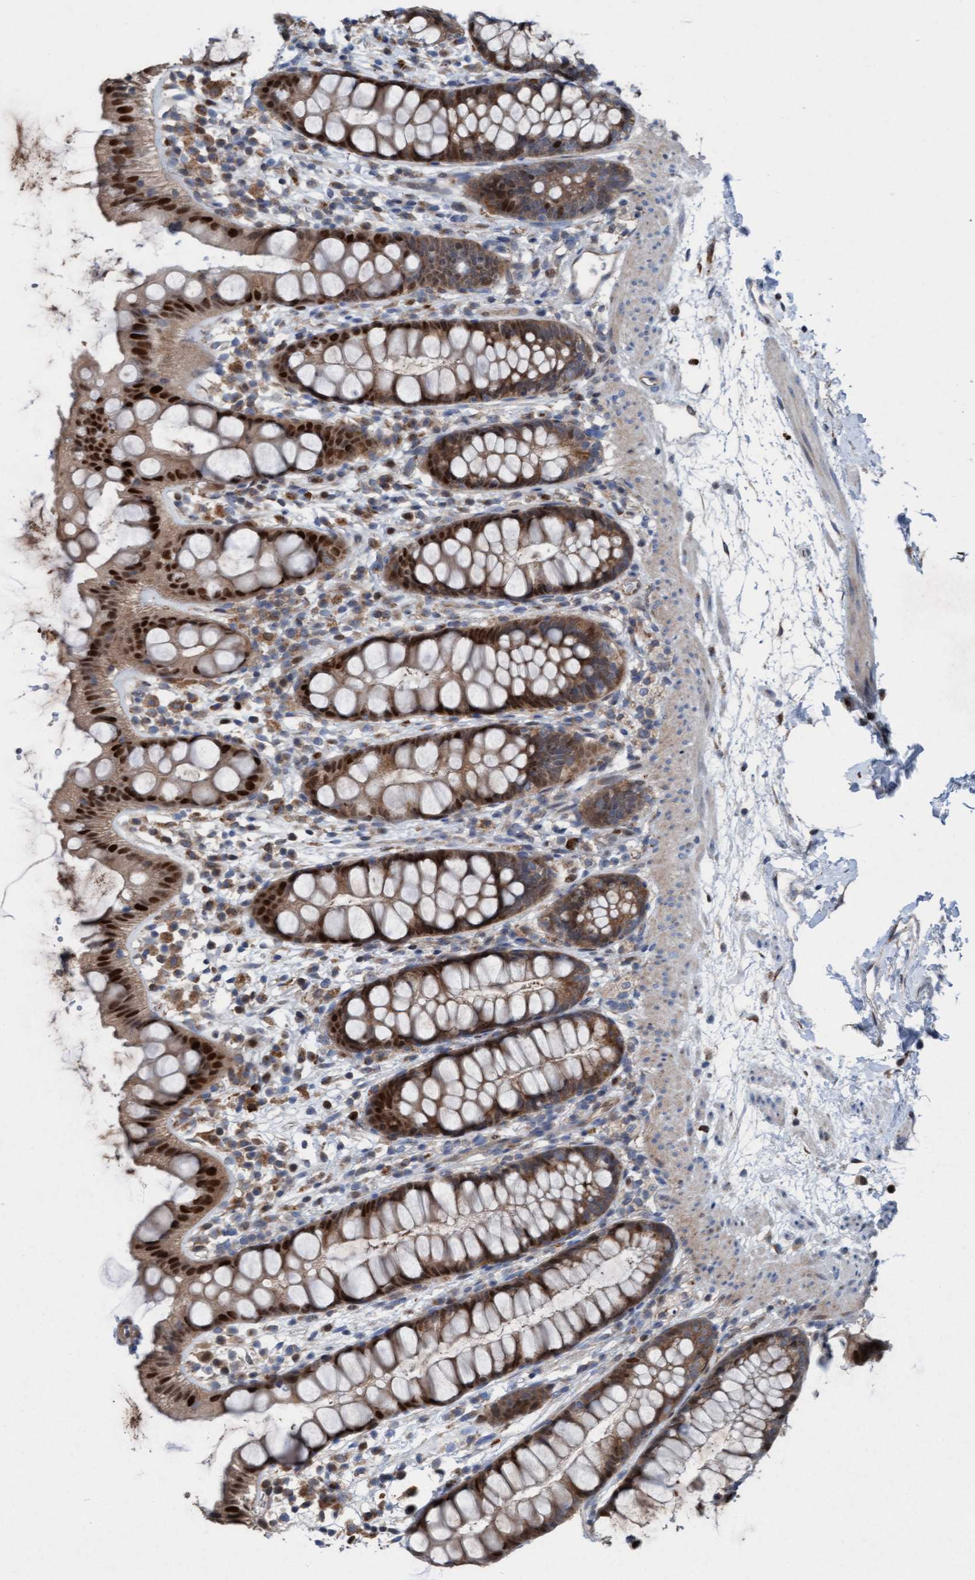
{"staining": {"intensity": "strong", "quantity": ">75%", "location": "cytoplasmic/membranous,nuclear"}, "tissue": "rectum", "cell_type": "Glandular cells", "image_type": "normal", "snomed": [{"axis": "morphology", "description": "Normal tissue, NOS"}, {"axis": "topography", "description": "Rectum"}], "caption": "Immunohistochemistry staining of normal rectum, which demonstrates high levels of strong cytoplasmic/membranous,nuclear positivity in approximately >75% of glandular cells indicating strong cytoplasmic/membranous,nuclear protein expression. The staining was performed using DAB (3,3'-diaminobenzidine) (brown) for protein detection and nuclei were counterstained in hematoxylin (blue).", "gene": "KLHL26", "patient": {"sex": "female", "age": 65}}